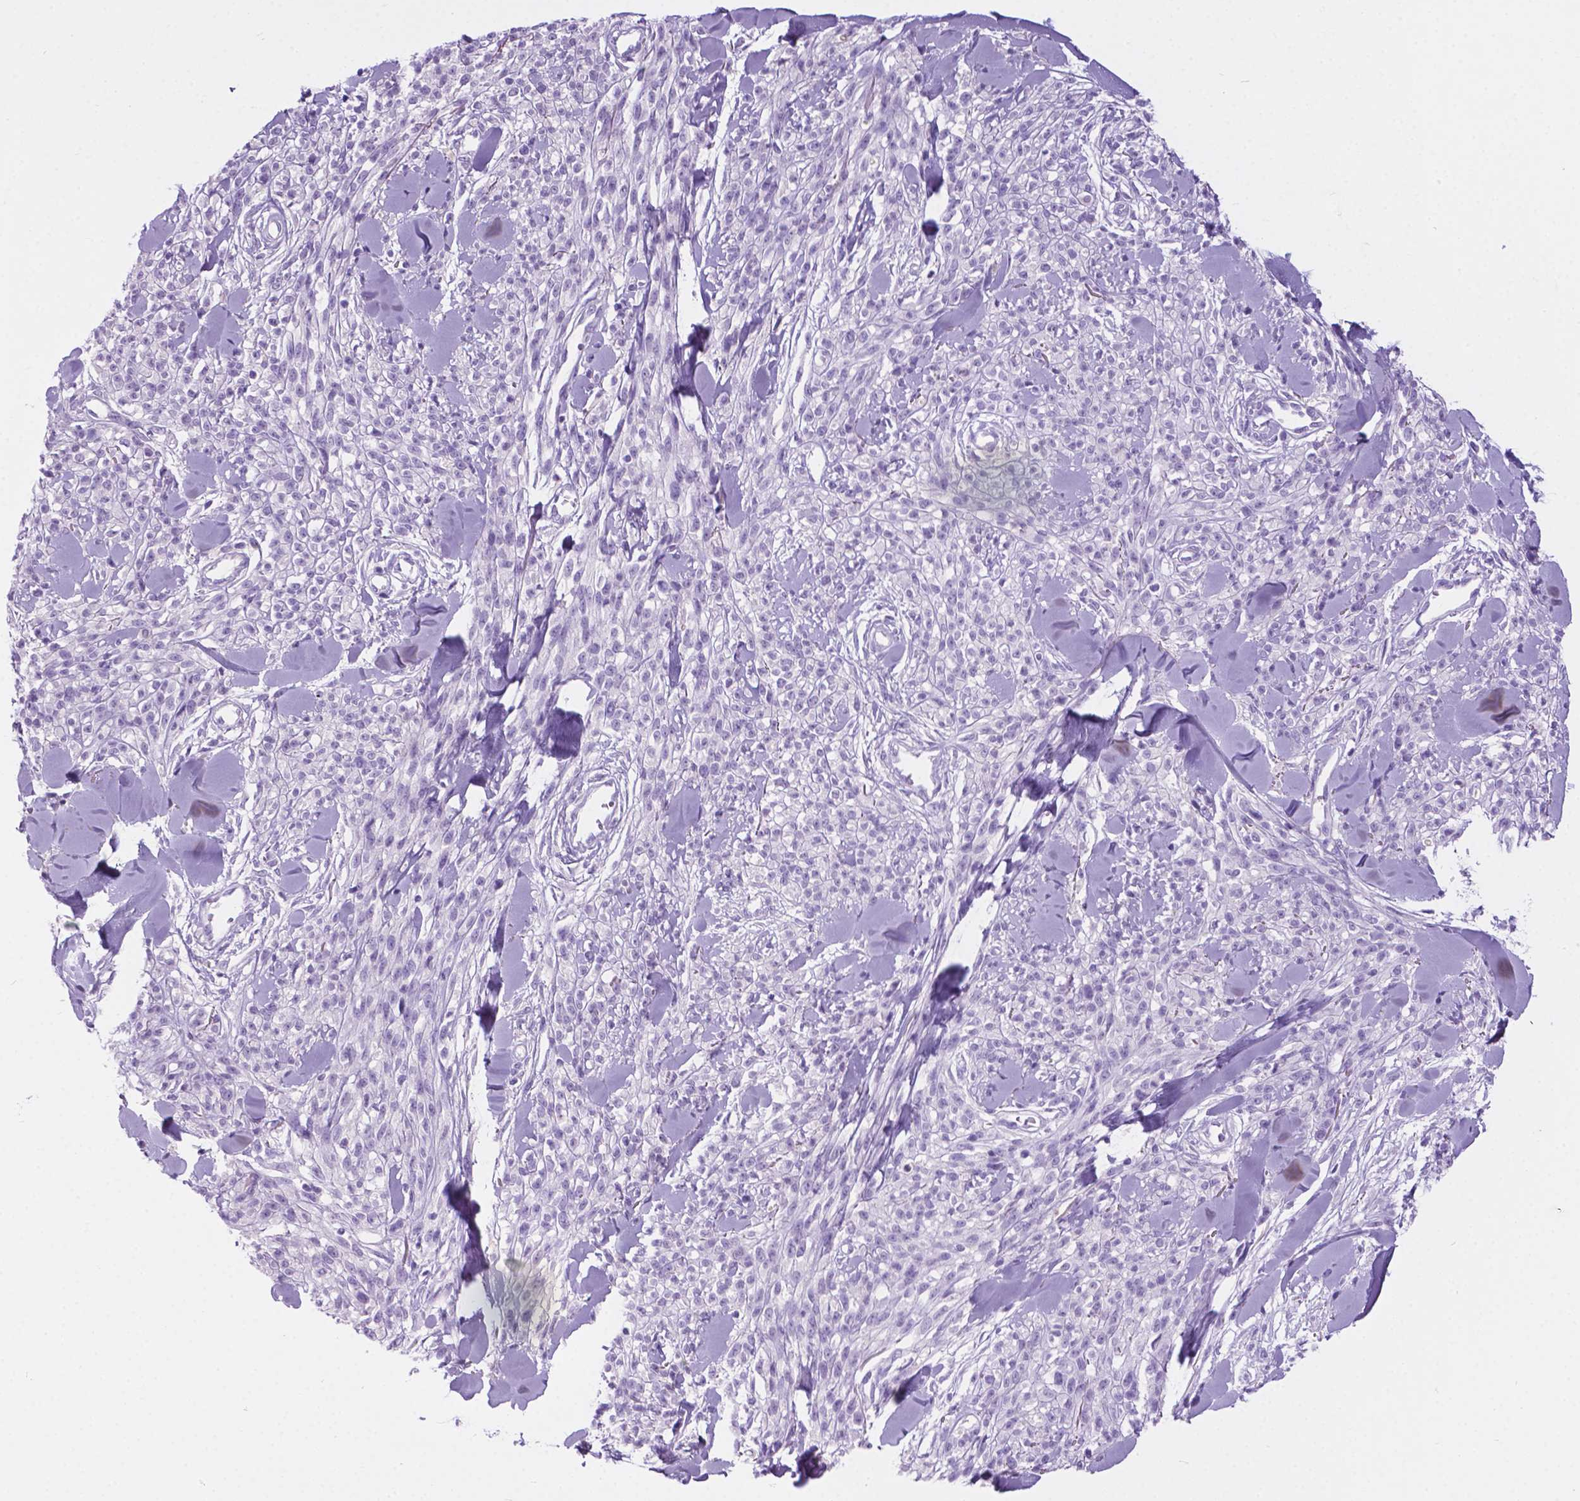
{"staining": {"intensity": "negative", "quantity": "none", "location": "none"}, "tissue": "melanoma", "cell_type": "Tumor cells", "image_type": "cancer", "snomed": [{"axis": "morphology", "description": "Malignant melanoma, NOS"}, {"axis": "topography", "description": "Skin"}, {"axis": "topography", "description": "Skin of trunk"}], "caption": "Protein analysis of malignant melanoma displays no significant positivity in tumor cells. (Stains: DAB IHC with hematoxylin counter stain, Microscopy: brightfield microscopy at high magnification).", "gene": "ARMS2", "patient": {"sex": "male", "age": 74}}